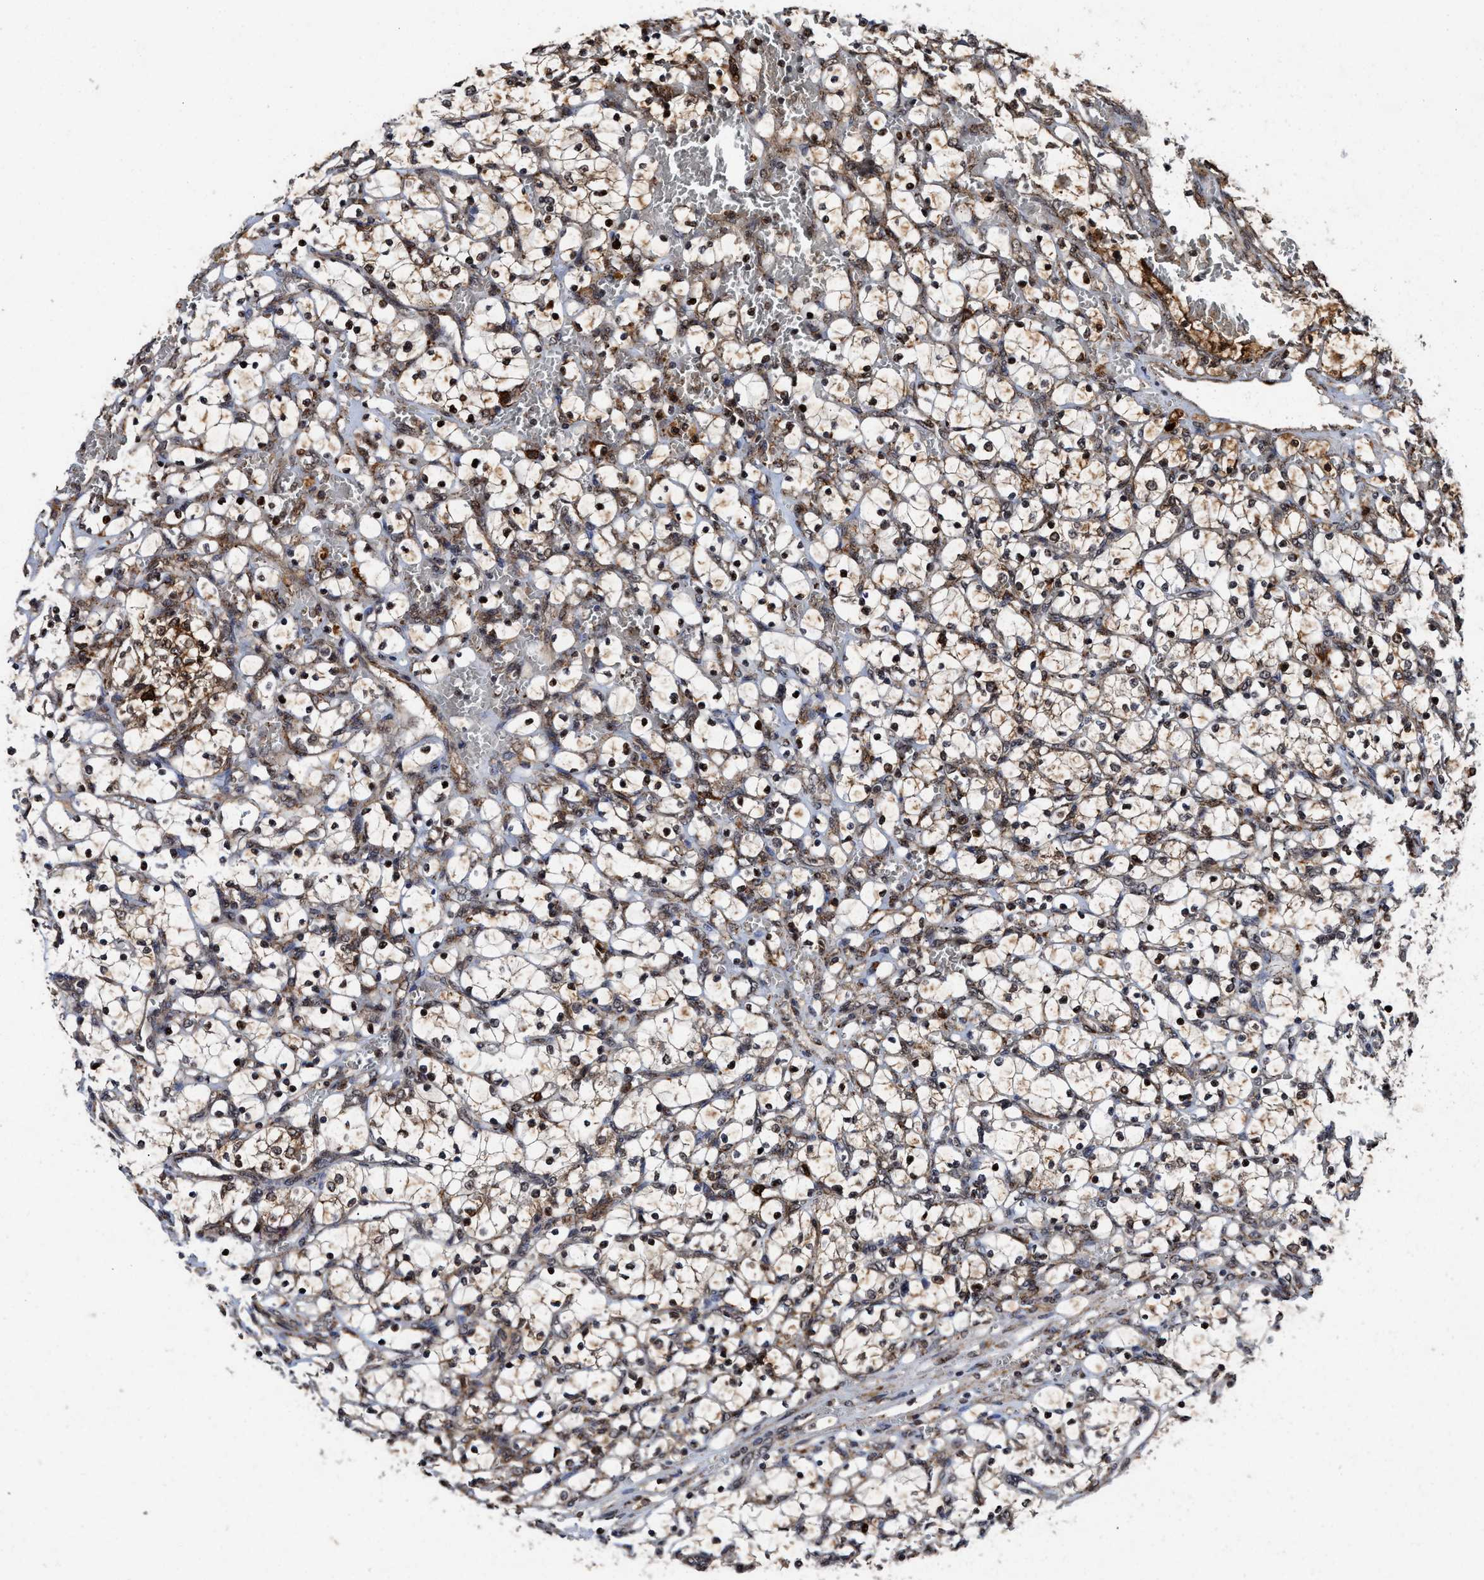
{"staining": {"intensity": "strong", "quantity": ">75%", "location": "nuclear"}, "tissue": "renal cancer", "cell_type": "Tumor cells", "image_type": "cancer", "snomed": [{"axis": "morphology", "description": "Adenocarcinoma, NOS"}, {"axis": "topography", "description": "Kidney"}], "caption": "Immunohistochemistry (DAB) staining of human renal adenocarcinoma demonstrates strong nuclear protein positivity in approximately >75% of tumor cells.", "gene": "SEPTIN2", "patient": {"sex": "female", "age": 69}}